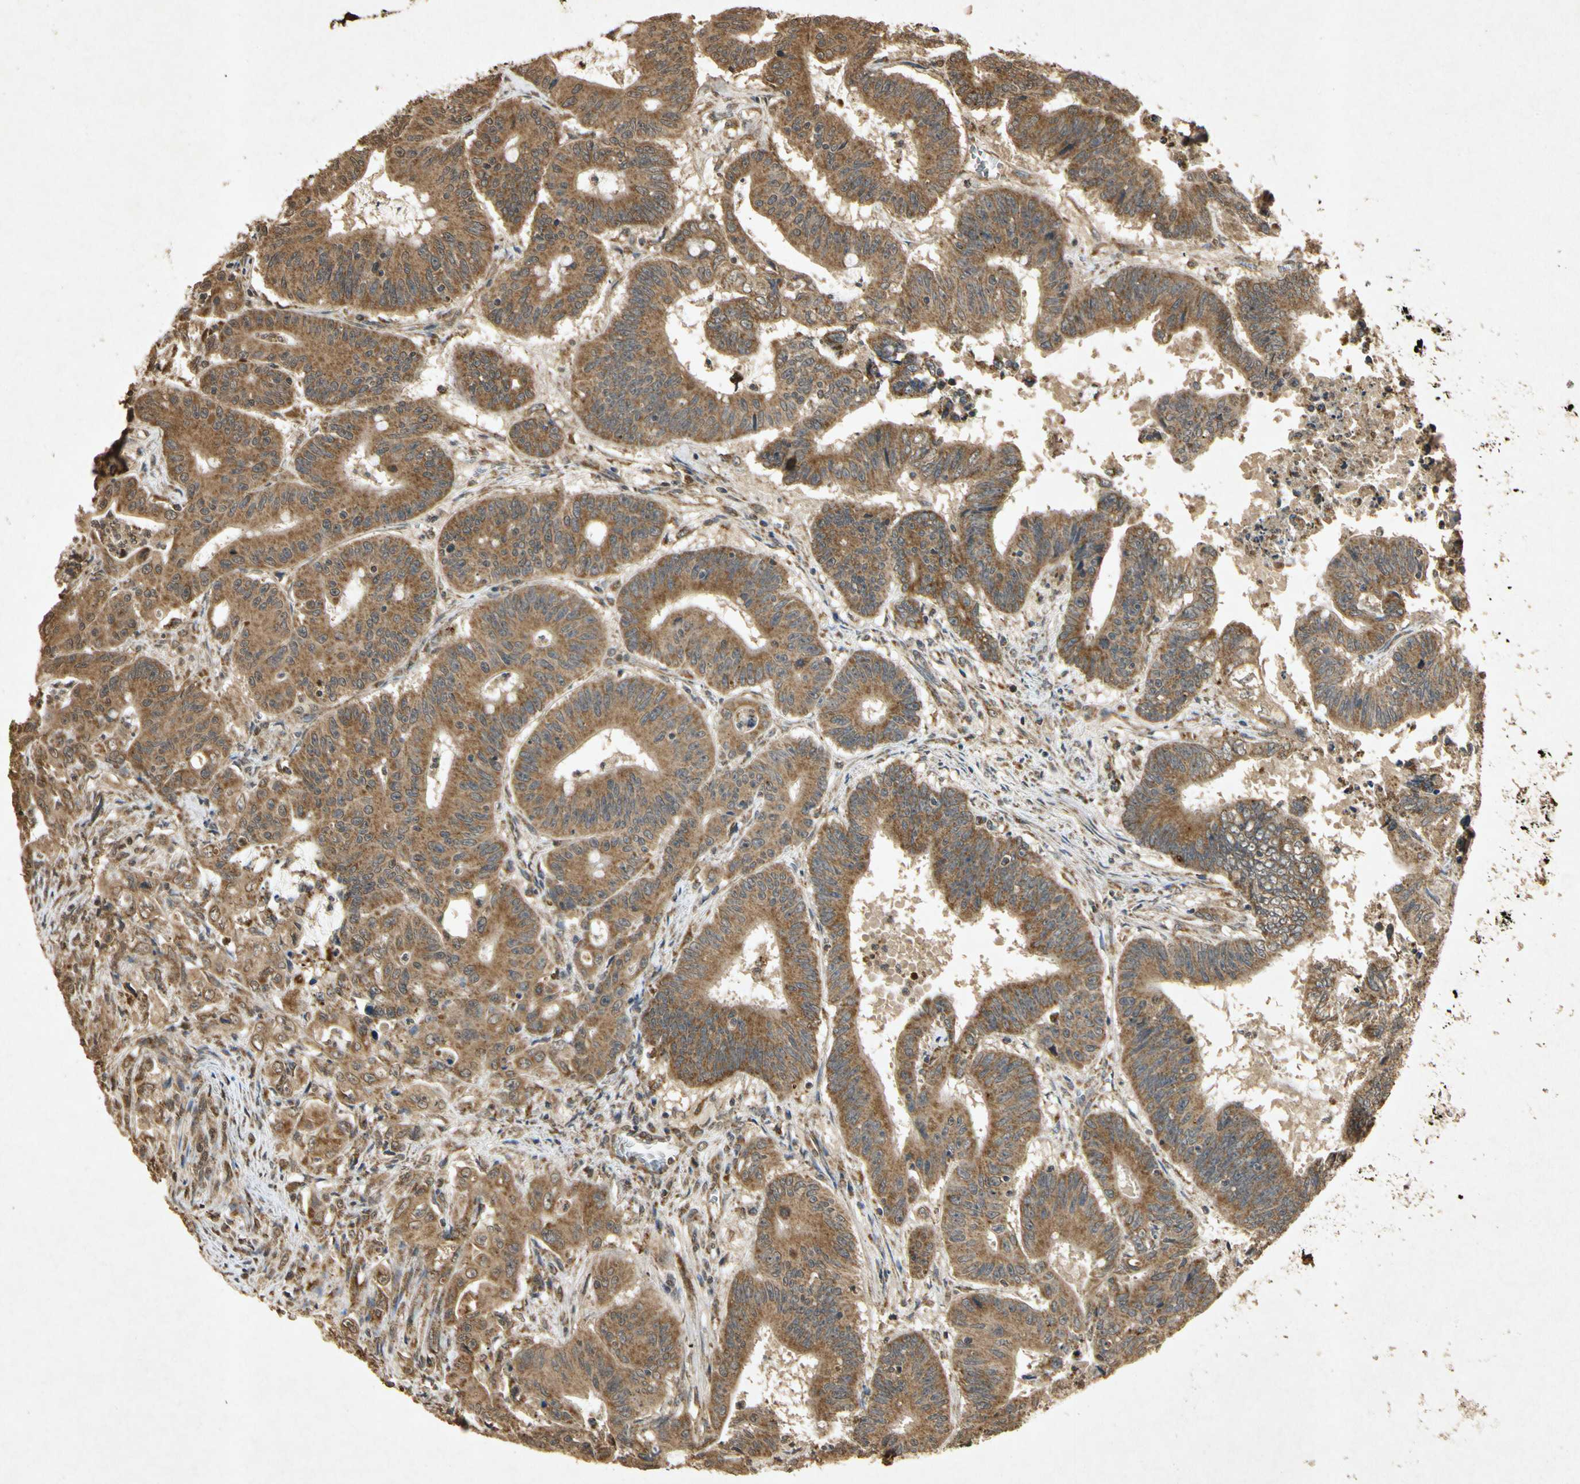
{"staining": {"intensity": "moderate", "quantity": ">75%", "location": "cytoplasmic/membranous"}, "tissue": "colorectal cancer", "cell_type": "Tumor cells", "image_type": "cancer", "snomed": [{"axis": "morphology", "description": "Adenocarcinoma, NOS"}, {"axis": "topography", "description": "Colon"}], "caption": "A medium amount of moderate cytoplasmic/membranous staining is seen in about >75% of tumor cells in adenocarcinoma (colorectal) tissue.", "gene": "PRDX3", "patient": {"sex": "male", "age": 45}}